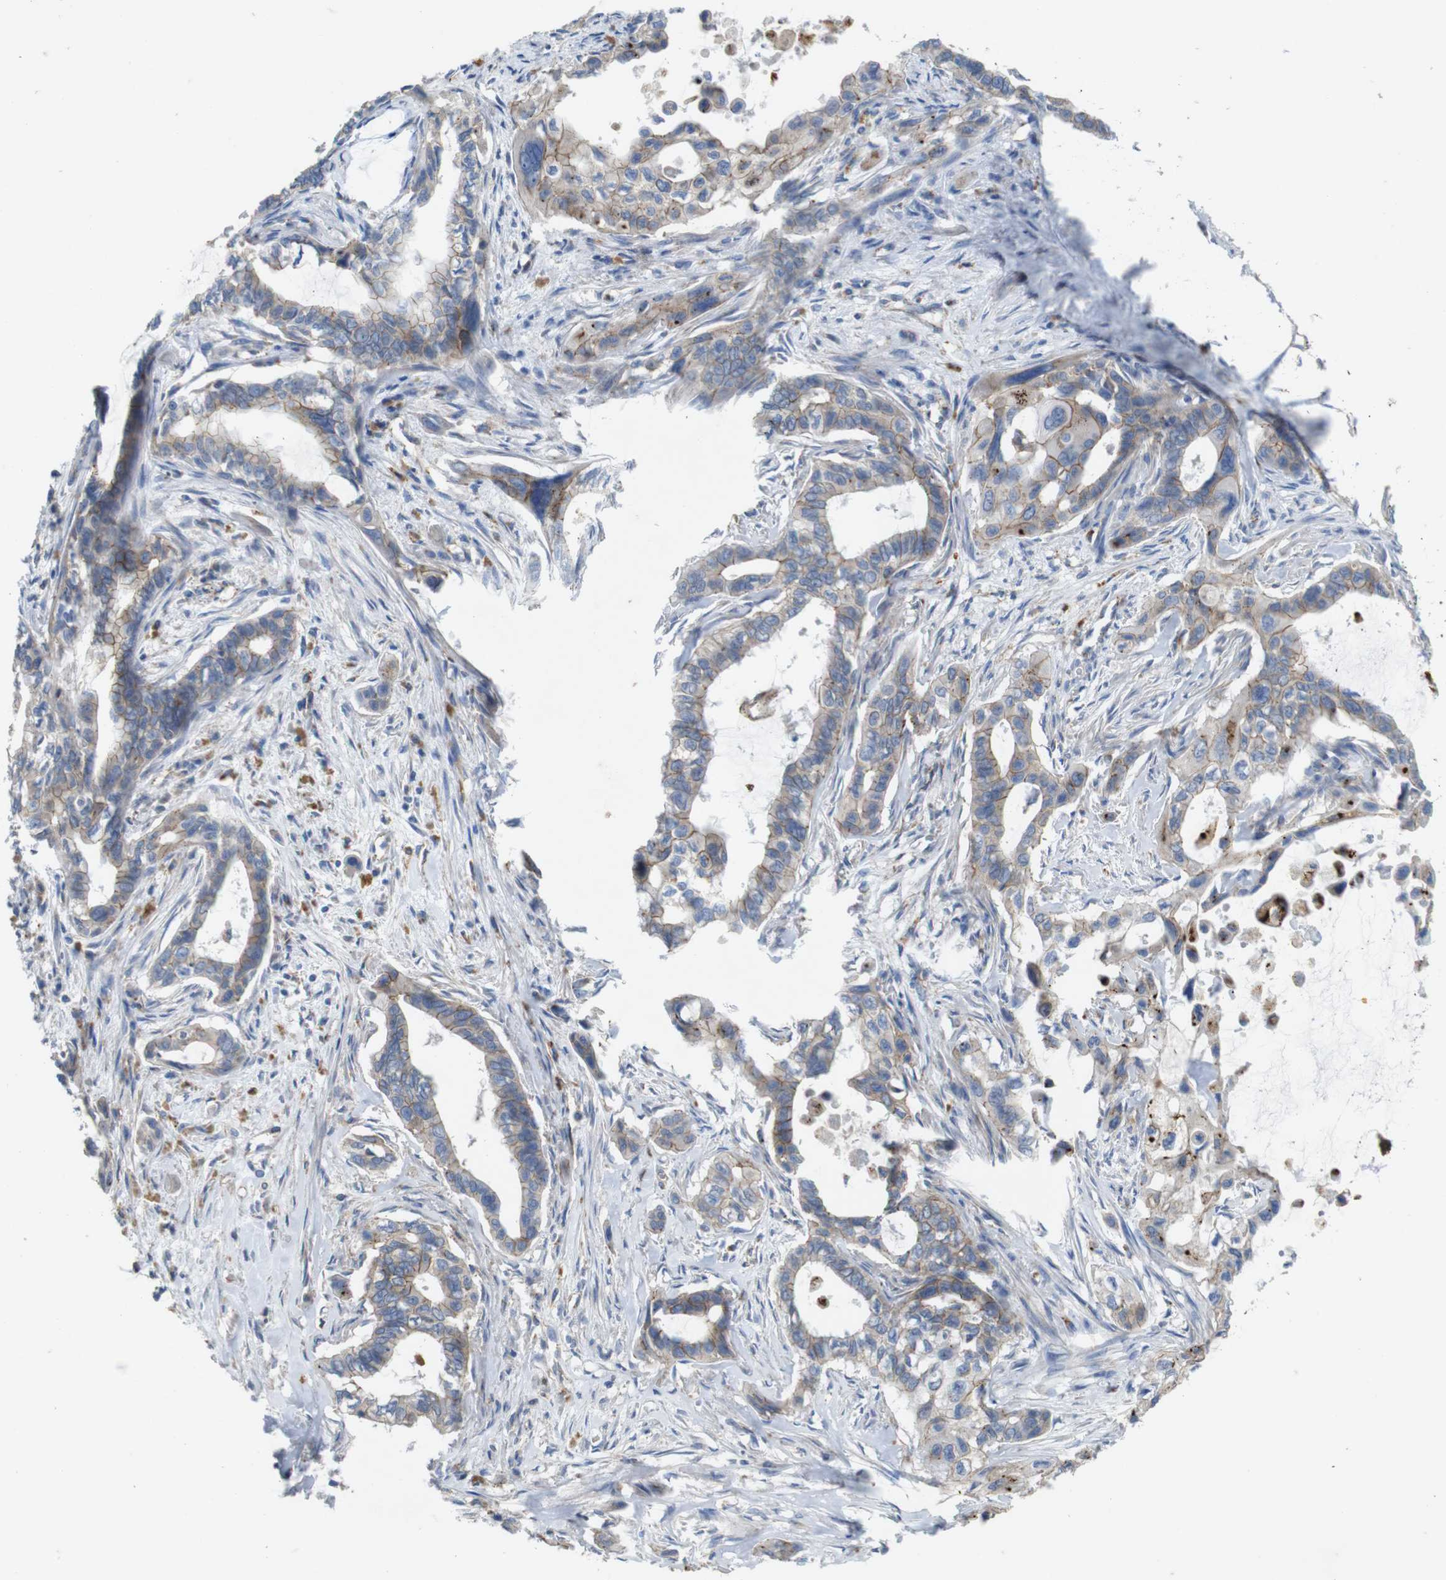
{"staining": {"intensity": "weak", "quantity": "25%-75%", "location": "cytoplasmic/membranous"}, "tissue": "pancreatic cancer", "cell_type": "Tumor cells", "image_type": "cancer", "snomed": [{"axis": "morphology", "description": "Adenocarcinoma, NOS"}, {"axis": "topography", "description": "Pancreas"}], "caption": "Immunohistochemical staining of human pancreatic cancer (adenocarcinoma) demonstrates low levels of weak cytoplasmic/membranous protein expression in approximately 25%-75% of tumor cells.", "gene": "NHLRC3", "patient": {"sex": "male", "age": 73}}